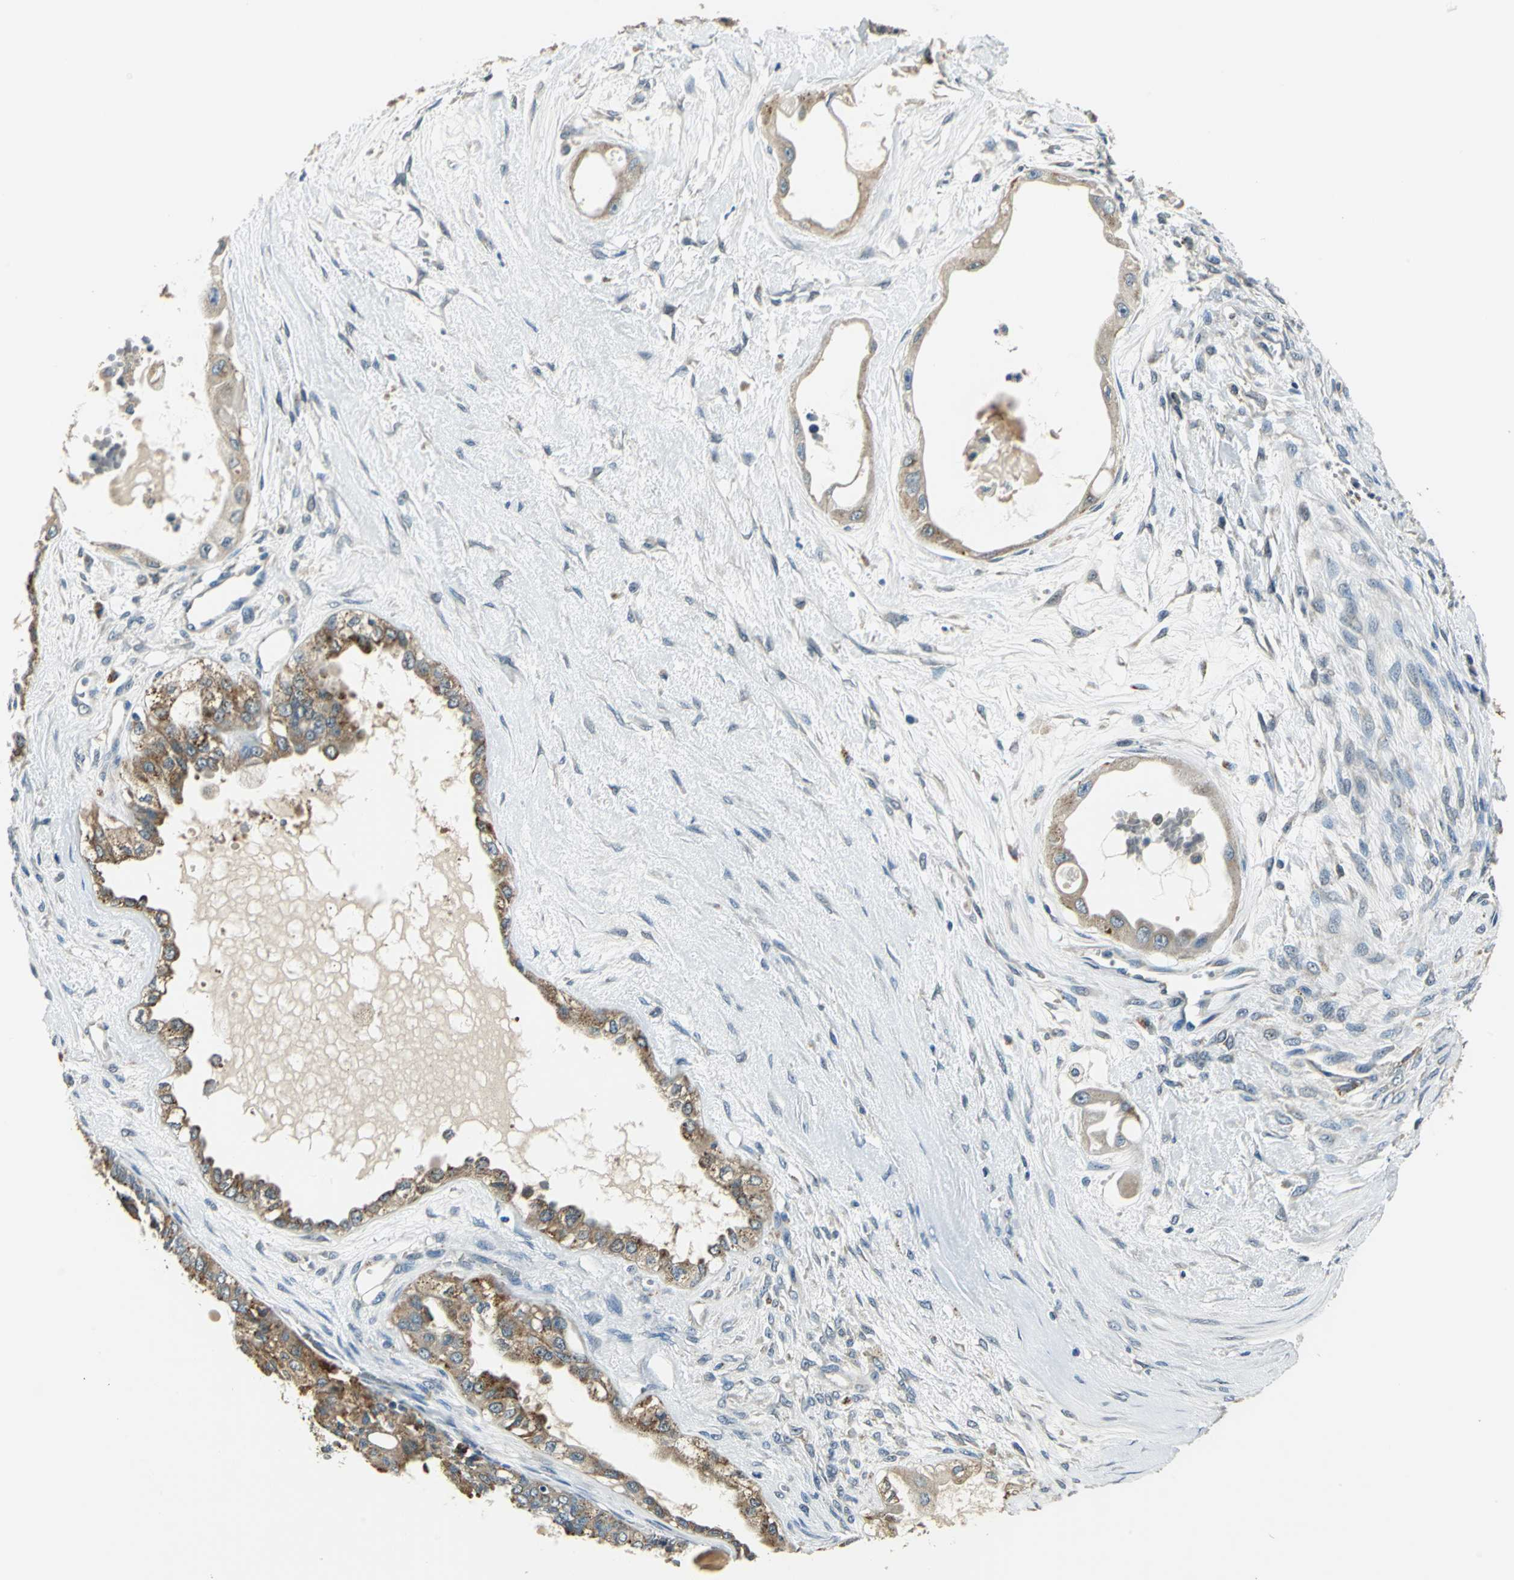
{"staining": {"intensity": "moderate", "quantity": ">75%", "location": "cytoplasmic/membranous"}, "tissue": "ovarian cancer", "cell_type": "Tumor cells", "image_type": "cancer", "snomed": [{"axis": "morphology", "description": "Carcinoma, NOS"}, {"axis": "morphology", "description": "Carcinoma, endometroid"}, {"axis": "topography", "description": "Ovary"}], "caption": "Immunohistochemistry image of ovarian cancer (endometroid carcinoma) stained for a protein (brown), which displays medium levels of moderate cytoplasmic/membranous positivity in approximately >75% of tumor cells.", "gene": "NIT1", "patient": {"sex": "female", "age": 50}}